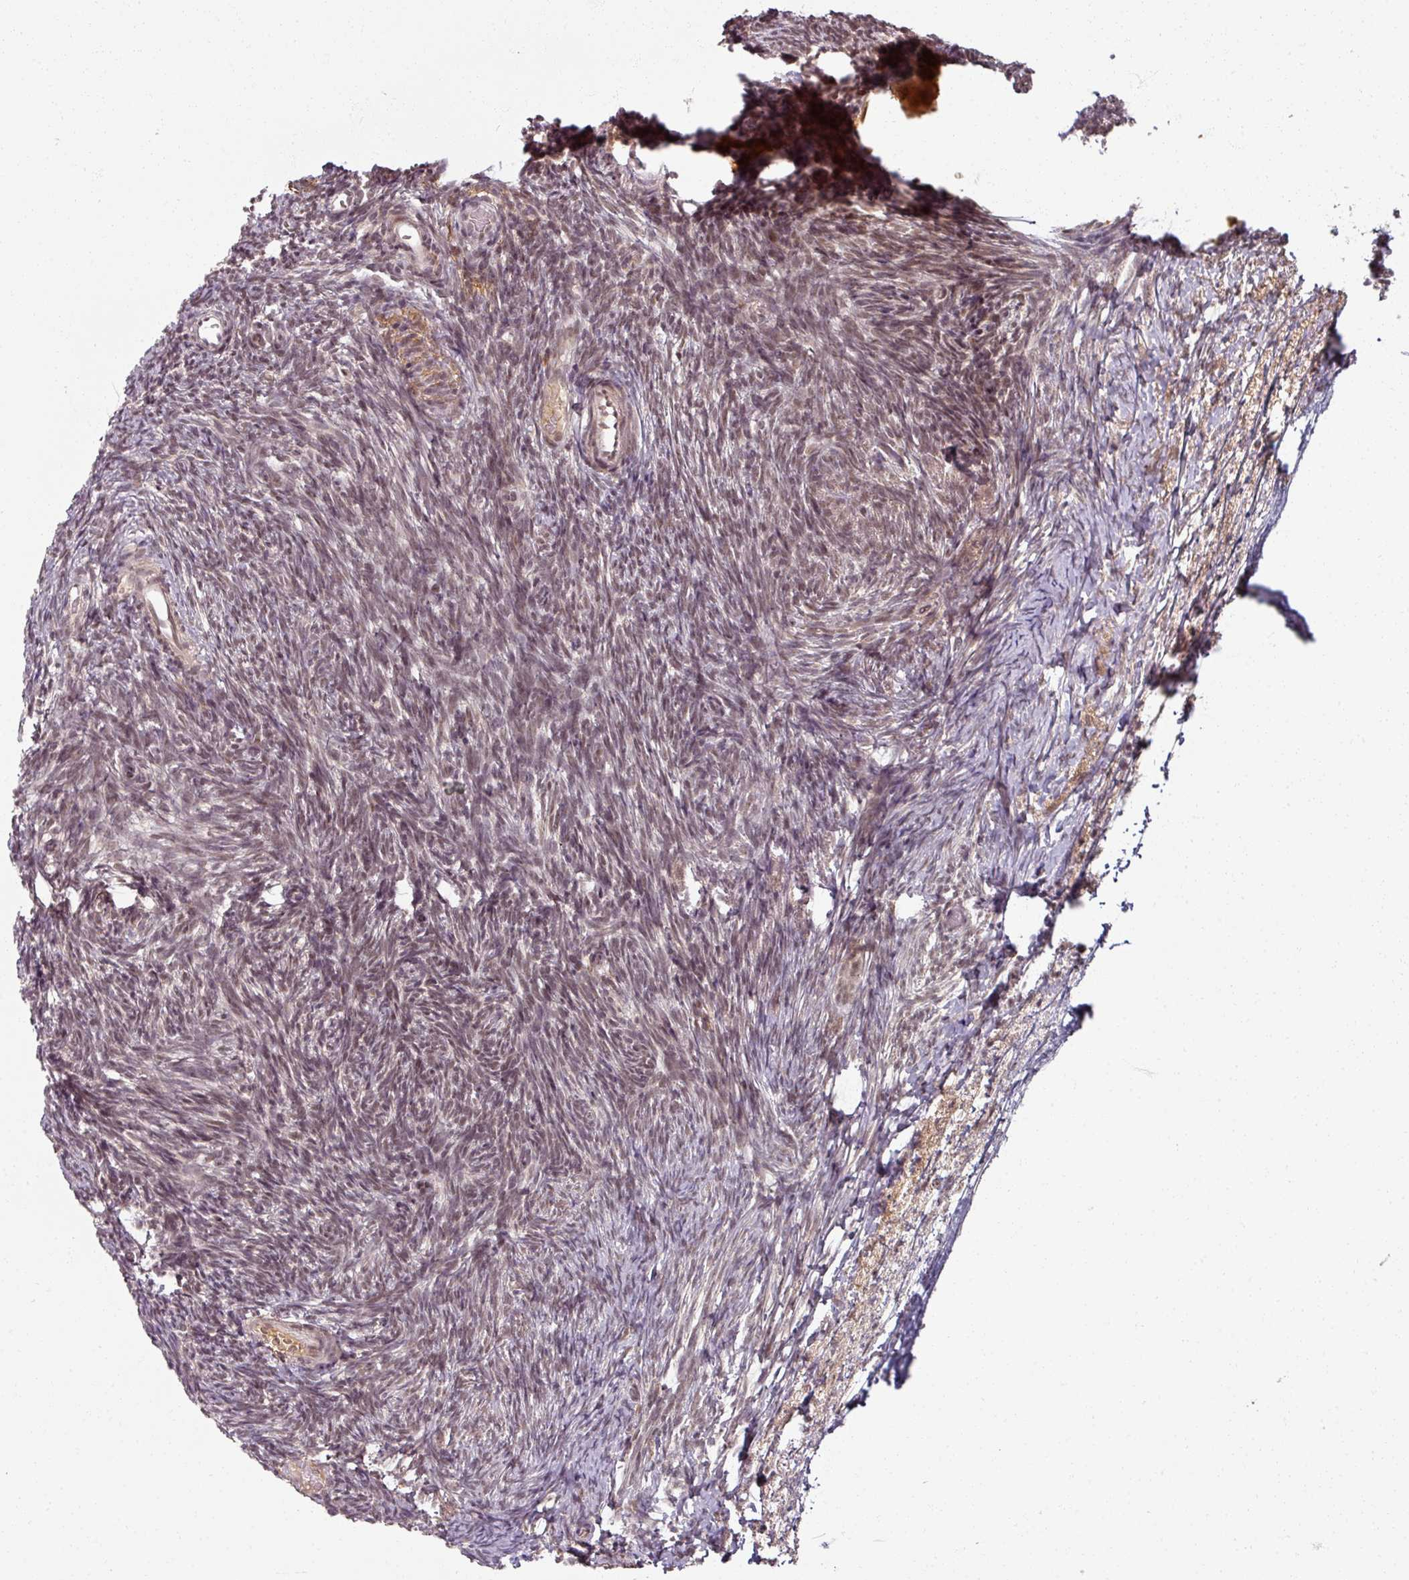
{"staining": {"intensity": "weak", "quantity": "25%-75%", "location": "cytoplasmic/membranous,nuclear"}, "tissue": "ovary", "cell_type": "Follicle cells", "image_type": "normal", "snomed": [{"axis": "morphology", "description": "Normal tissue, NOS"}, {"axis": "topography", "description": "Ovary"}], "caption": "Approximately 25%-75% of follicle cells in normal human ovary display weak cytoplasmic/membranous,nuclear protein staining as visualized by brown immunohistochemical staining.", "gene": "POLR2G", "patient": {"sex": "female", "age": 39}}